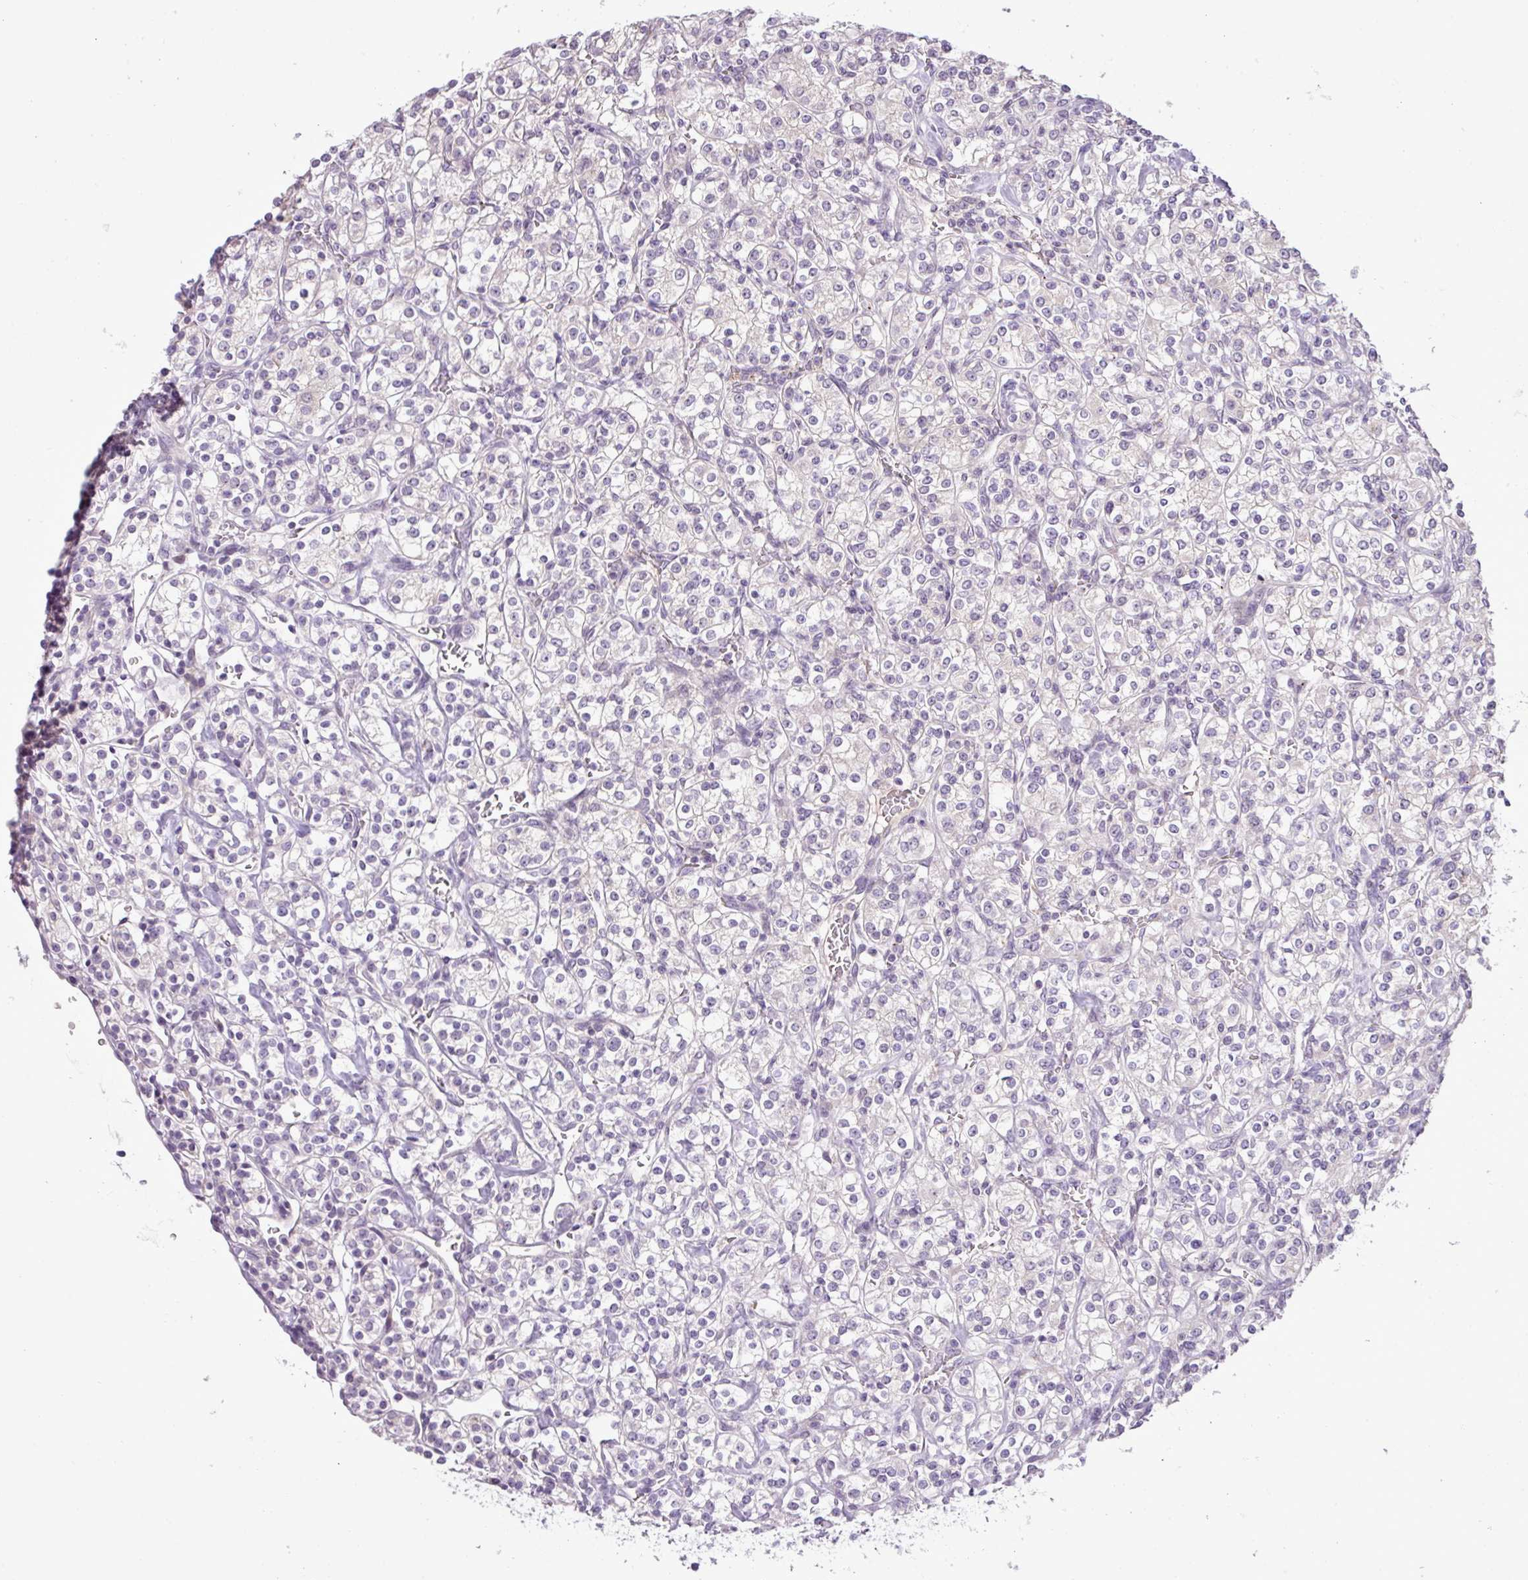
{"staining": {"intensity": "negative", "quantity": "none", "location": "none"}, "tissue": "renal cancer", "cell_type": "Tumor cells", "image_type": "cancer", "snomed": [{"axis": "morphology", "description": "Adenocarcinoma, NOS"}, {"axis": "topography", "description": "Kidney"}], "caption": "A high-resolution image shows immunohistochemistry (IHC) staining of renal adenocarcinoma, which demonstrates no significant positivity in tumor cells.", "gene": "DNAJB13", "patient": {"sex": "male", "age": 77}}